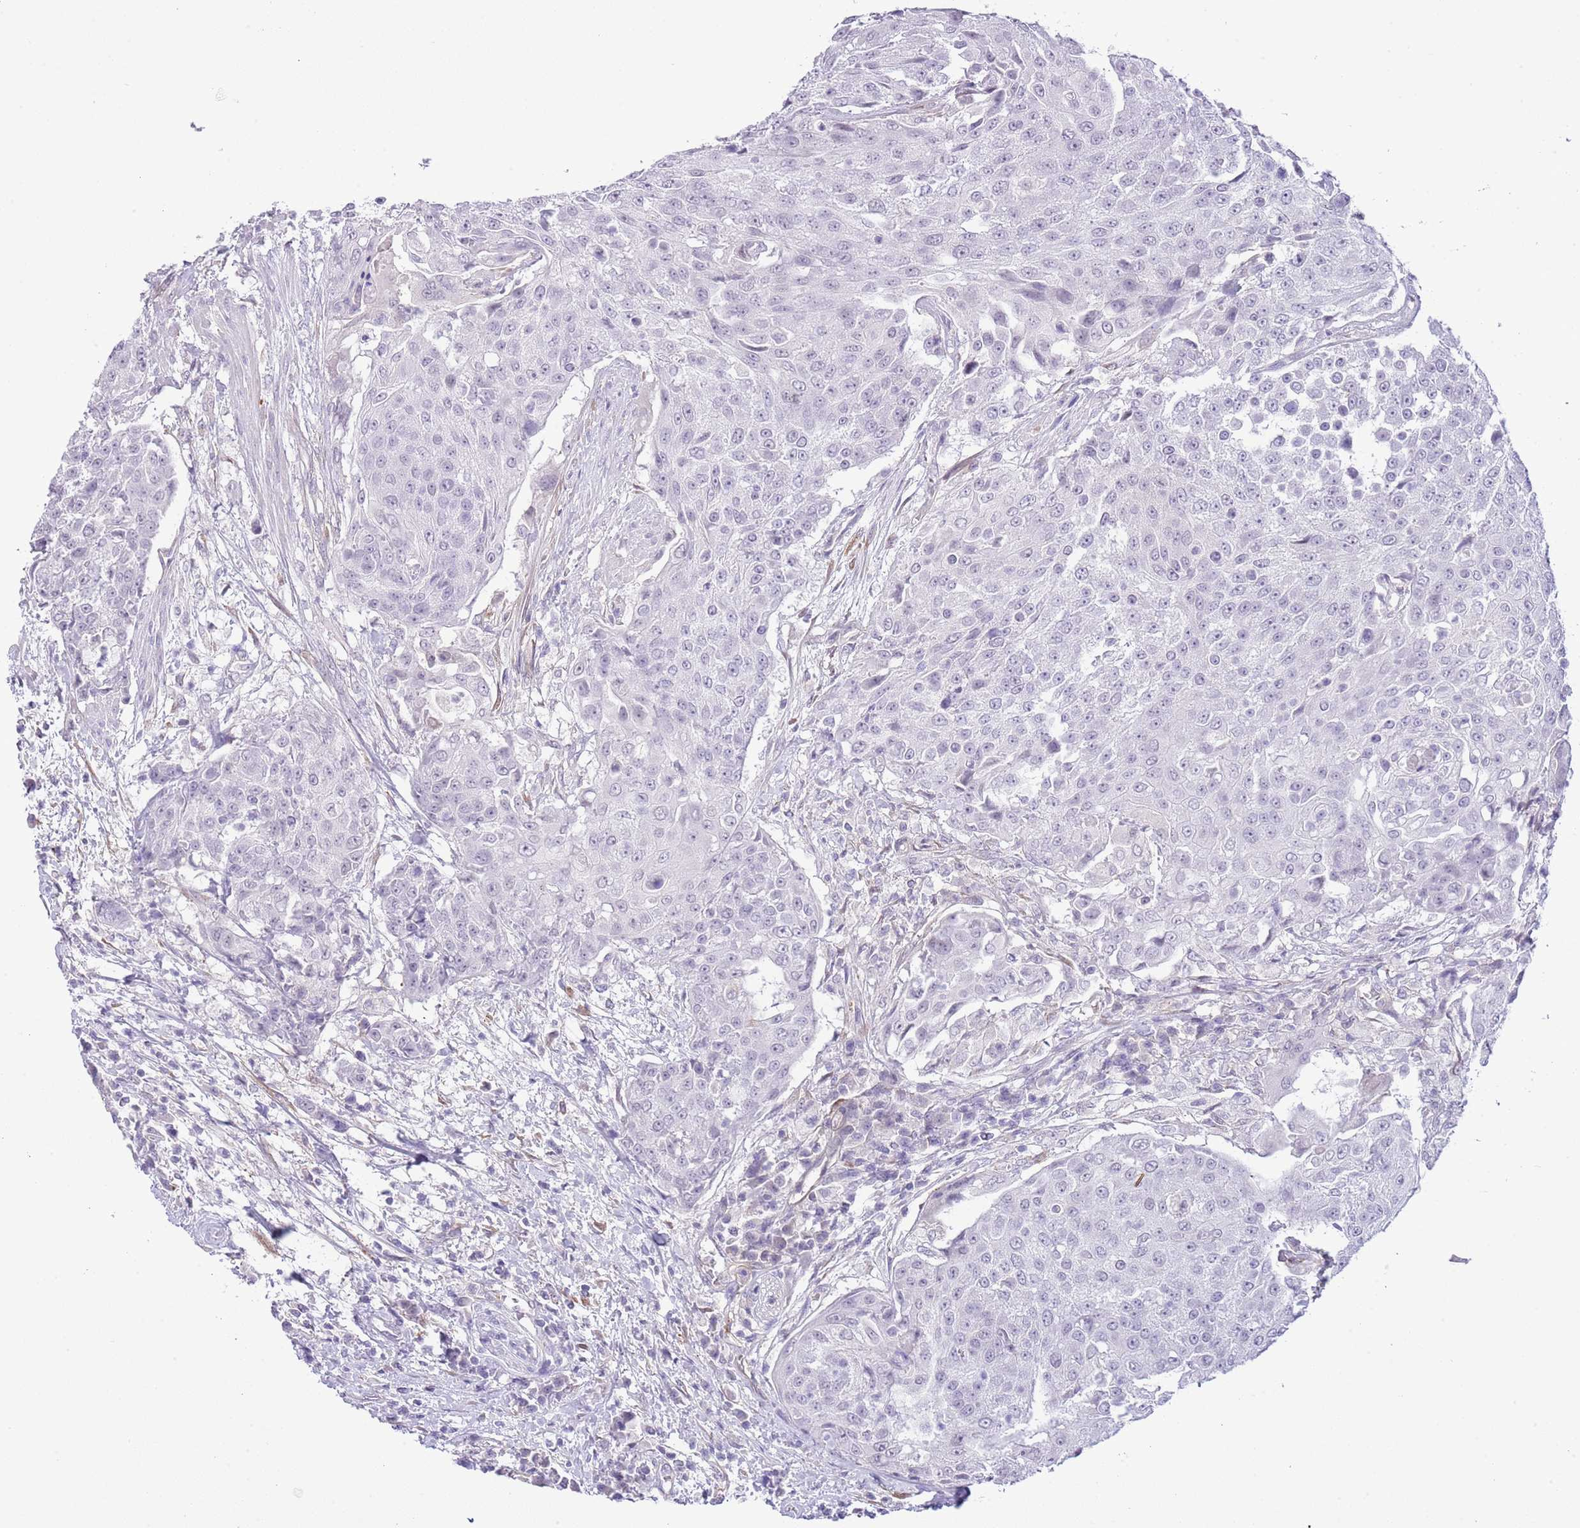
{"staining": {"intensity": "negative", "quantity": "none", "location": "none"}, "tissue": "urothelial cancer", "cell_type": "Tumor cells", "image_type": "cancer", "snomed": [{"axis": "morphology", "description": "Urothelial carcinoma, High grade"}, {"axis": "topography", "description": "Urinary bladder"}], "caption": "Tumor cells are negative for brown protein staining in urothelial cancer.", "gene": "MIDN", "patient": {"sex": "female", "age": 63}}